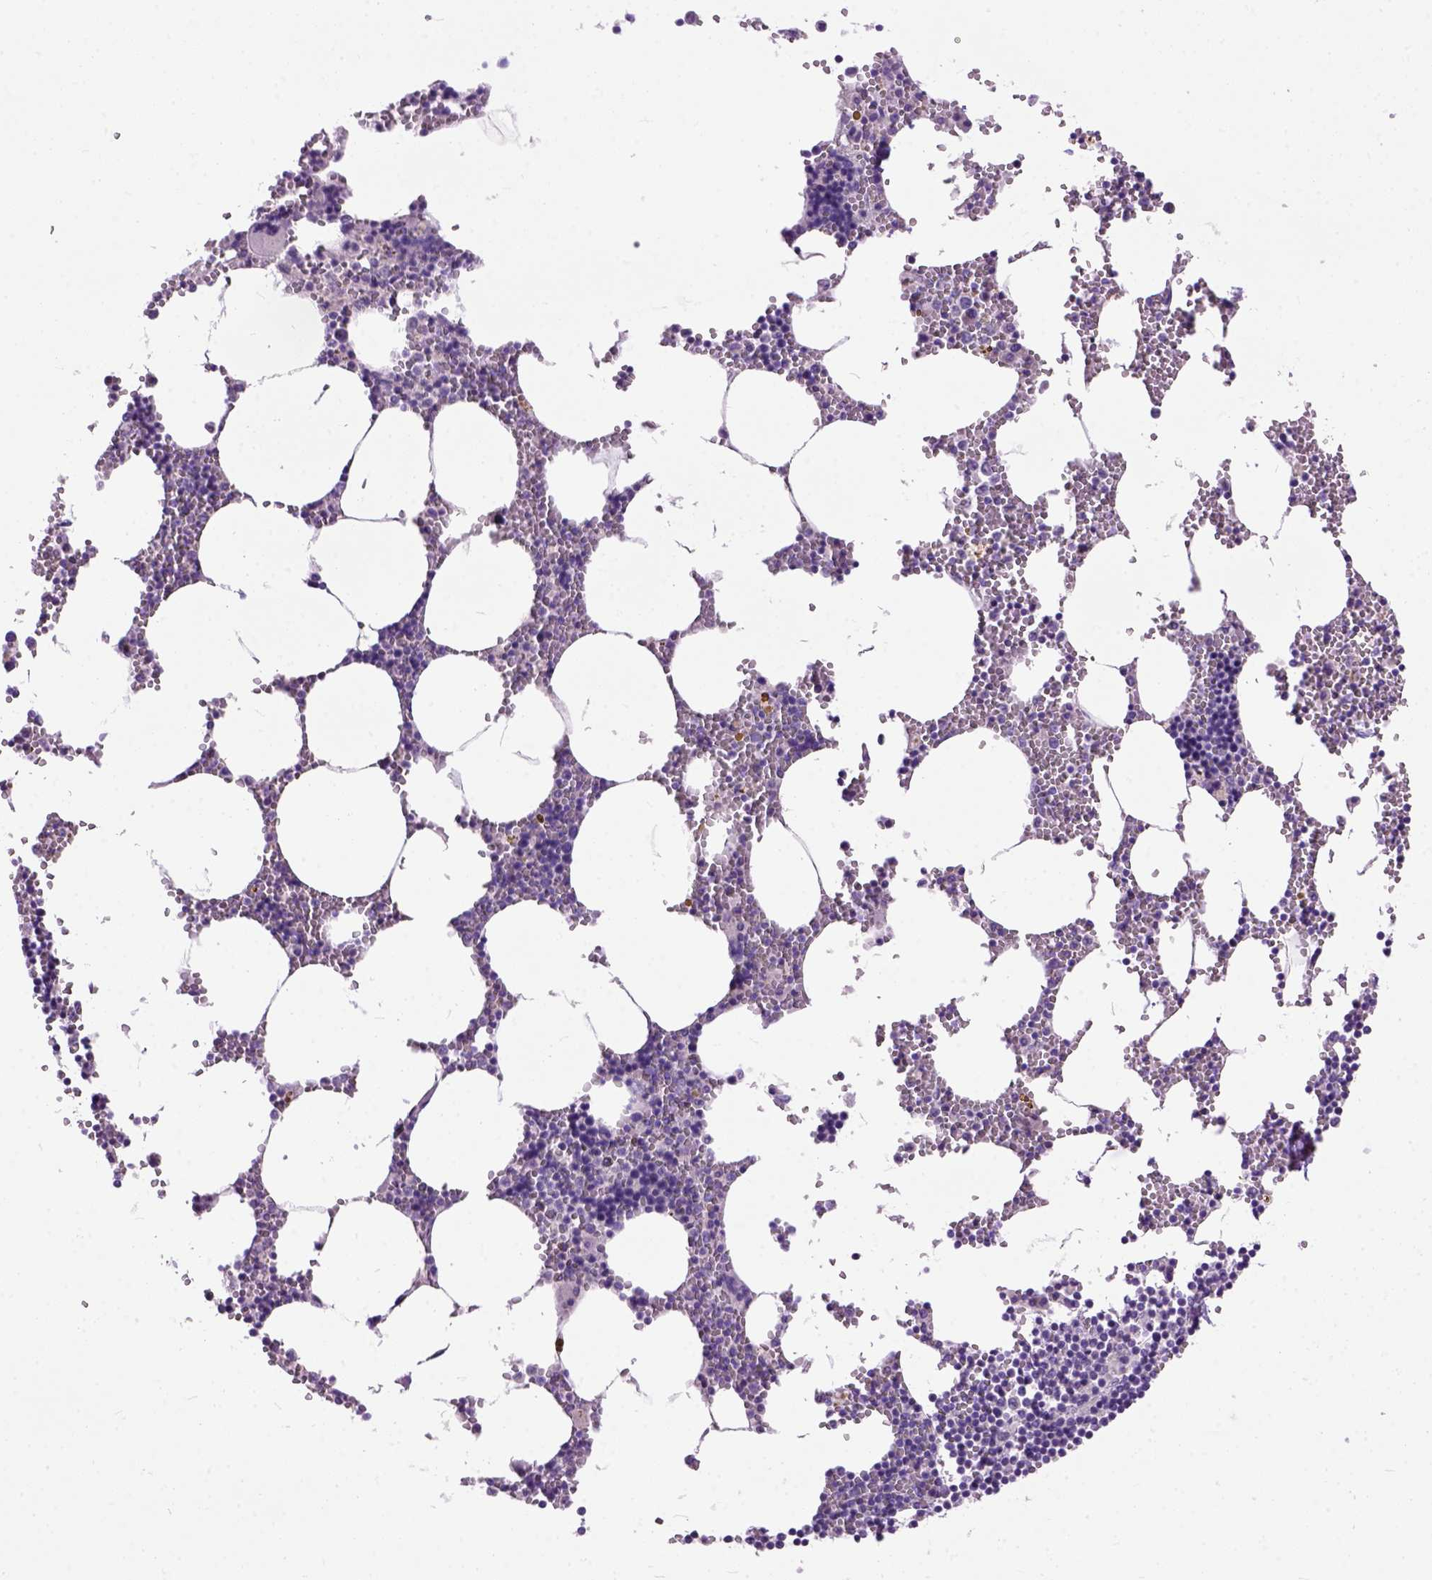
{"staining": {"intensity": "negative", "quantity": "none", "location": "none"}, "tissue": "bone marrow", "cell_type": "Hematopoietic cells", "image_type": "normal", "snomed": [{"axis": "morphology", "description": "Normal tissue, NOS"}, {"axis": "topography", "description": "Bone marrow"}], "caption": "Immunohistochemistry image of unremarkable bone marrow: bone marrow stained with DAB exhibits no significant protein expression in hematopoietic cells.", "gene": "MAPT", "patient": {"sex": "male", "age": 54}}